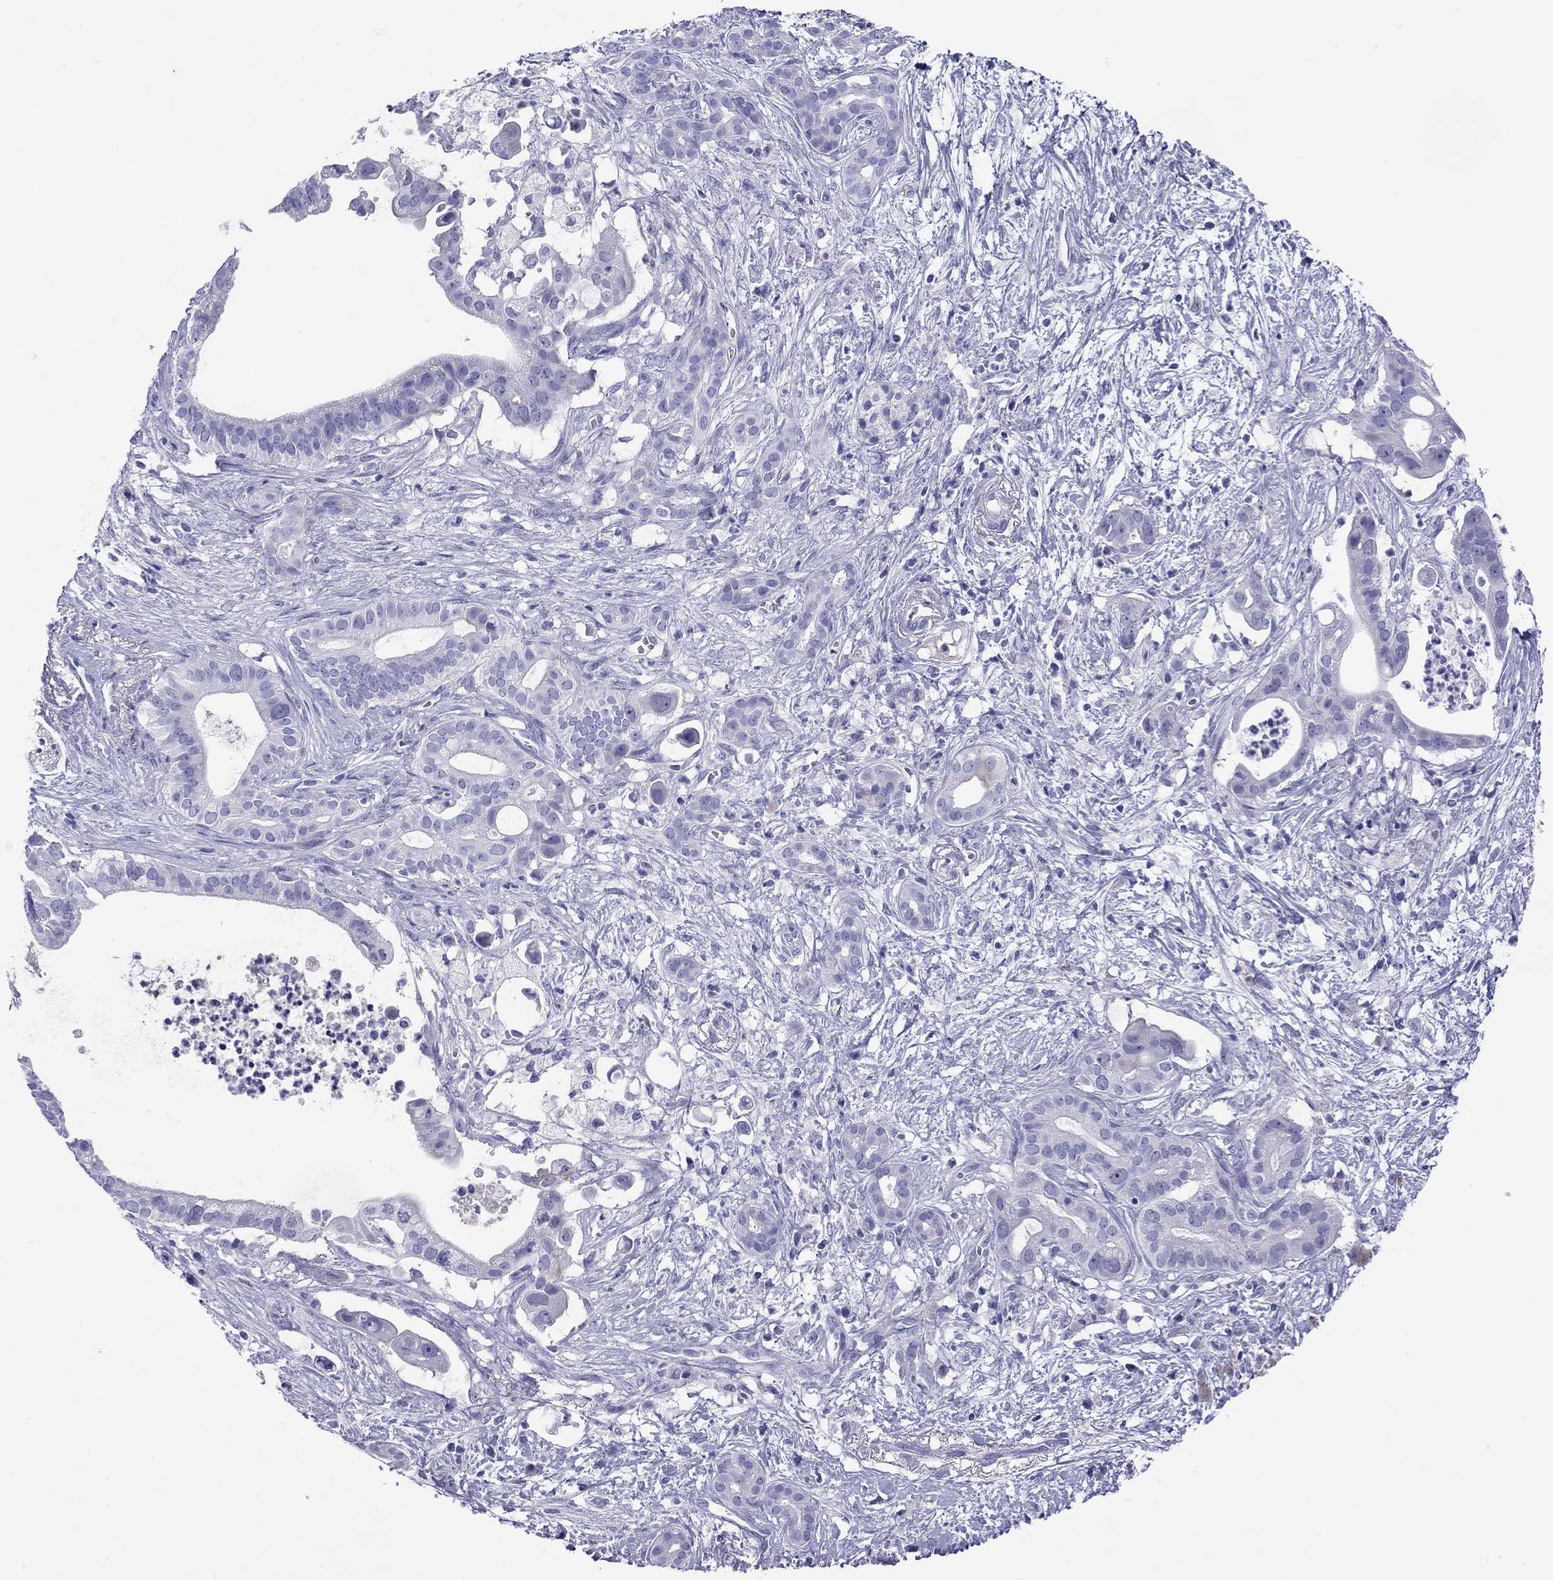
{"staining": {"intensity": "negative", "quantity": "none", "location": "none"}, "tissue": "pancreatic cancer", "cell_type": "Tumor cells", "image_type": "cancer", "snomed": [{"axis": "morphology", "description": "Adenocarcinoma, NOS"}, {"axis": "topography", "description": "Pancreas"}], "caption": "Immunohistochemical staining of human pancreatic cancer displays no significant expression in tumor cells.", "gene": "CMYA5", "patient": {"sex": "male", "age": 61}}